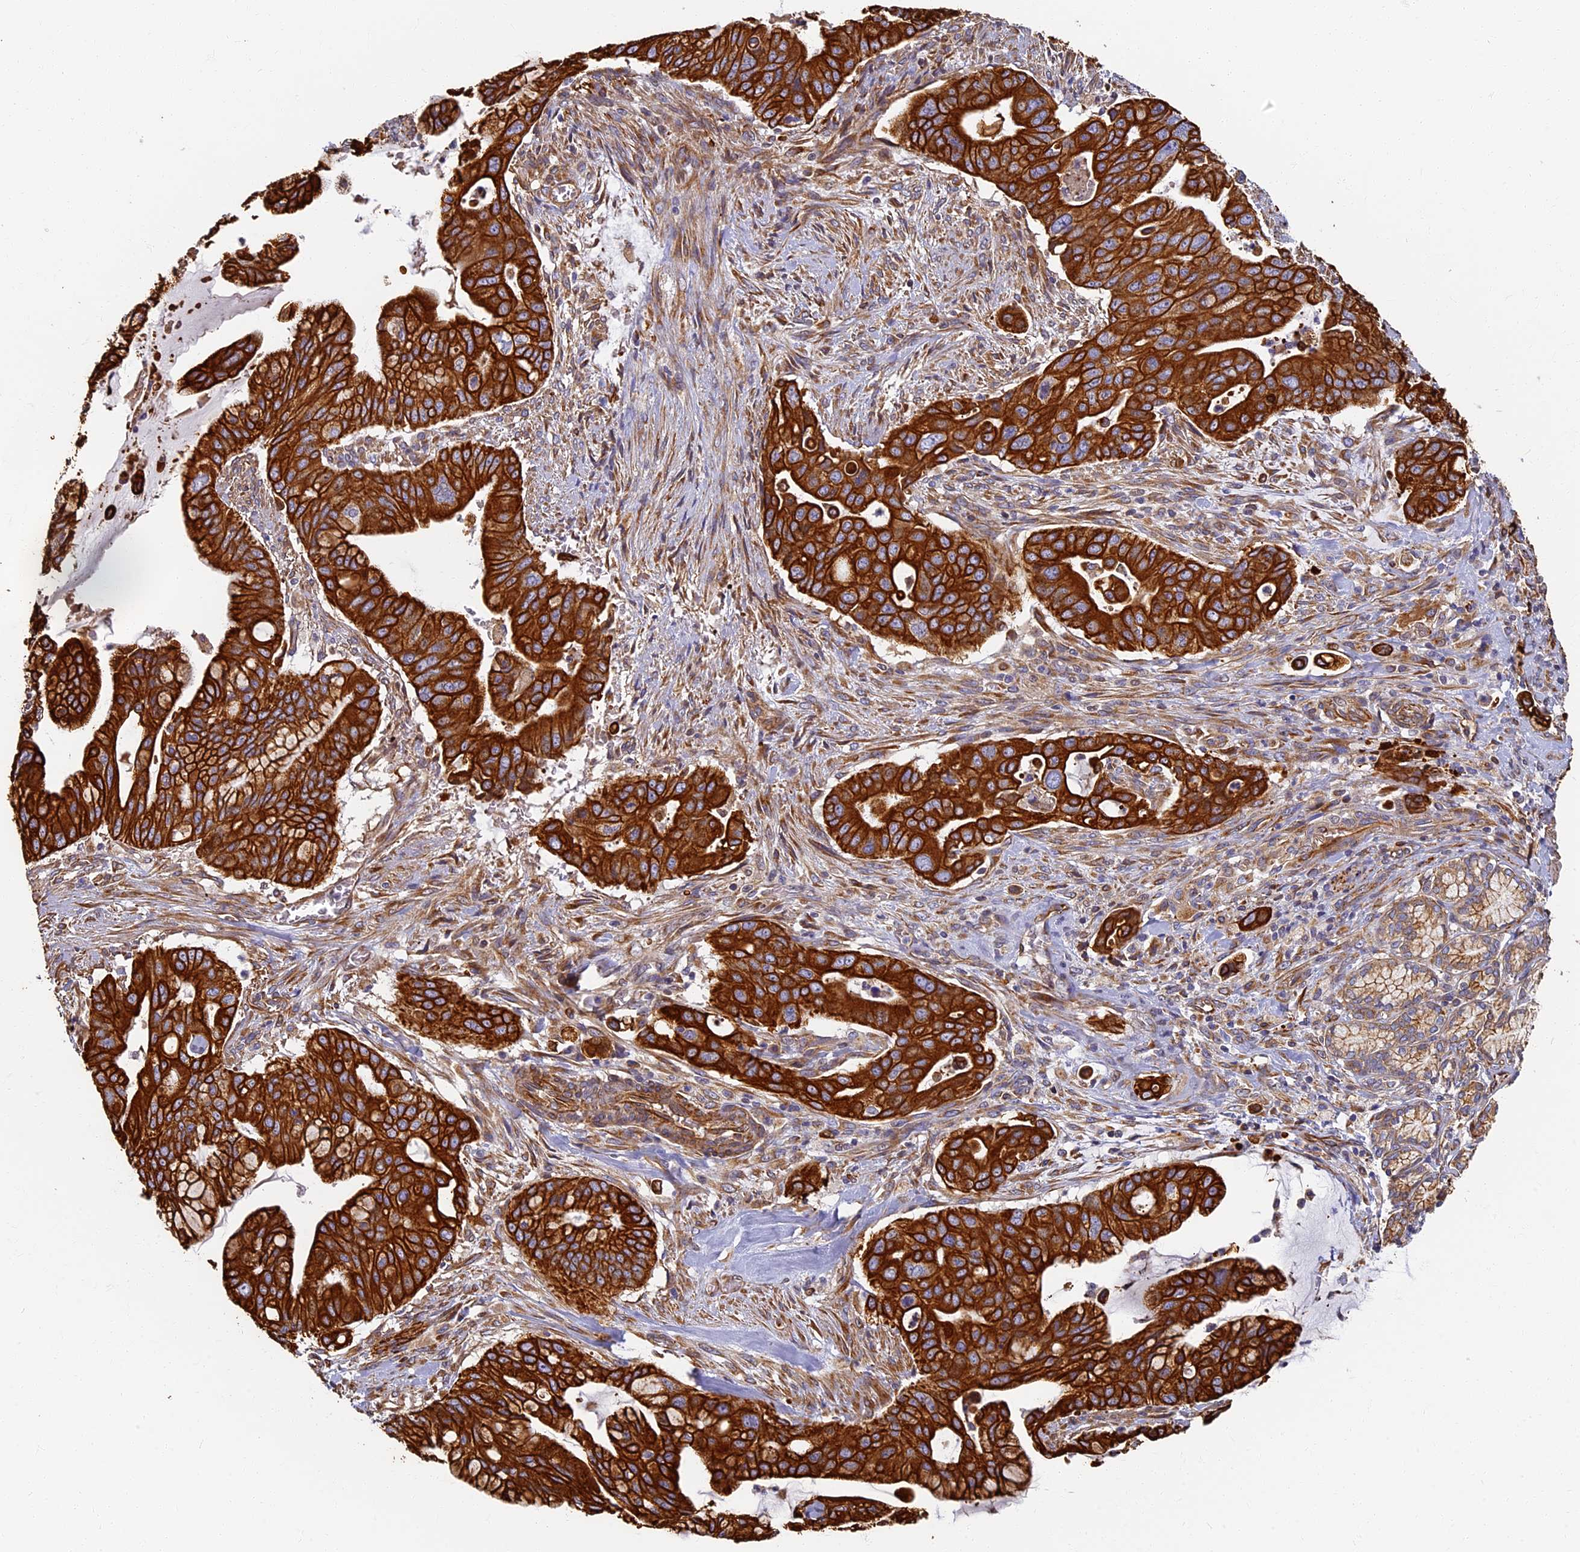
{"staining": {"intensity": "strong", "quantity": ">75%", "location": "cytoplasmic/membranous"}, "tissue": "pancreatic cancer", "cell_type": "Tumor cells", "image_type": "cancer", "snomed": [{"axis": "morphology", "description": "Adenocarcinoma, NOS"}, {"axis": "topography", "description": "Pancreas"}], "caption": "IHC micrograph of neoplastic tissue: human adenocarcinoma (pancreatic) stained using IHC demonstrates high levels of strong protein expression localized specifically in the cytoplasmic/membranous of tumor cells, appearing as a cytoplasmic/membranous brown color.", "gene": "LRRC57", "patient": {"sex": "male", "age": 46}}